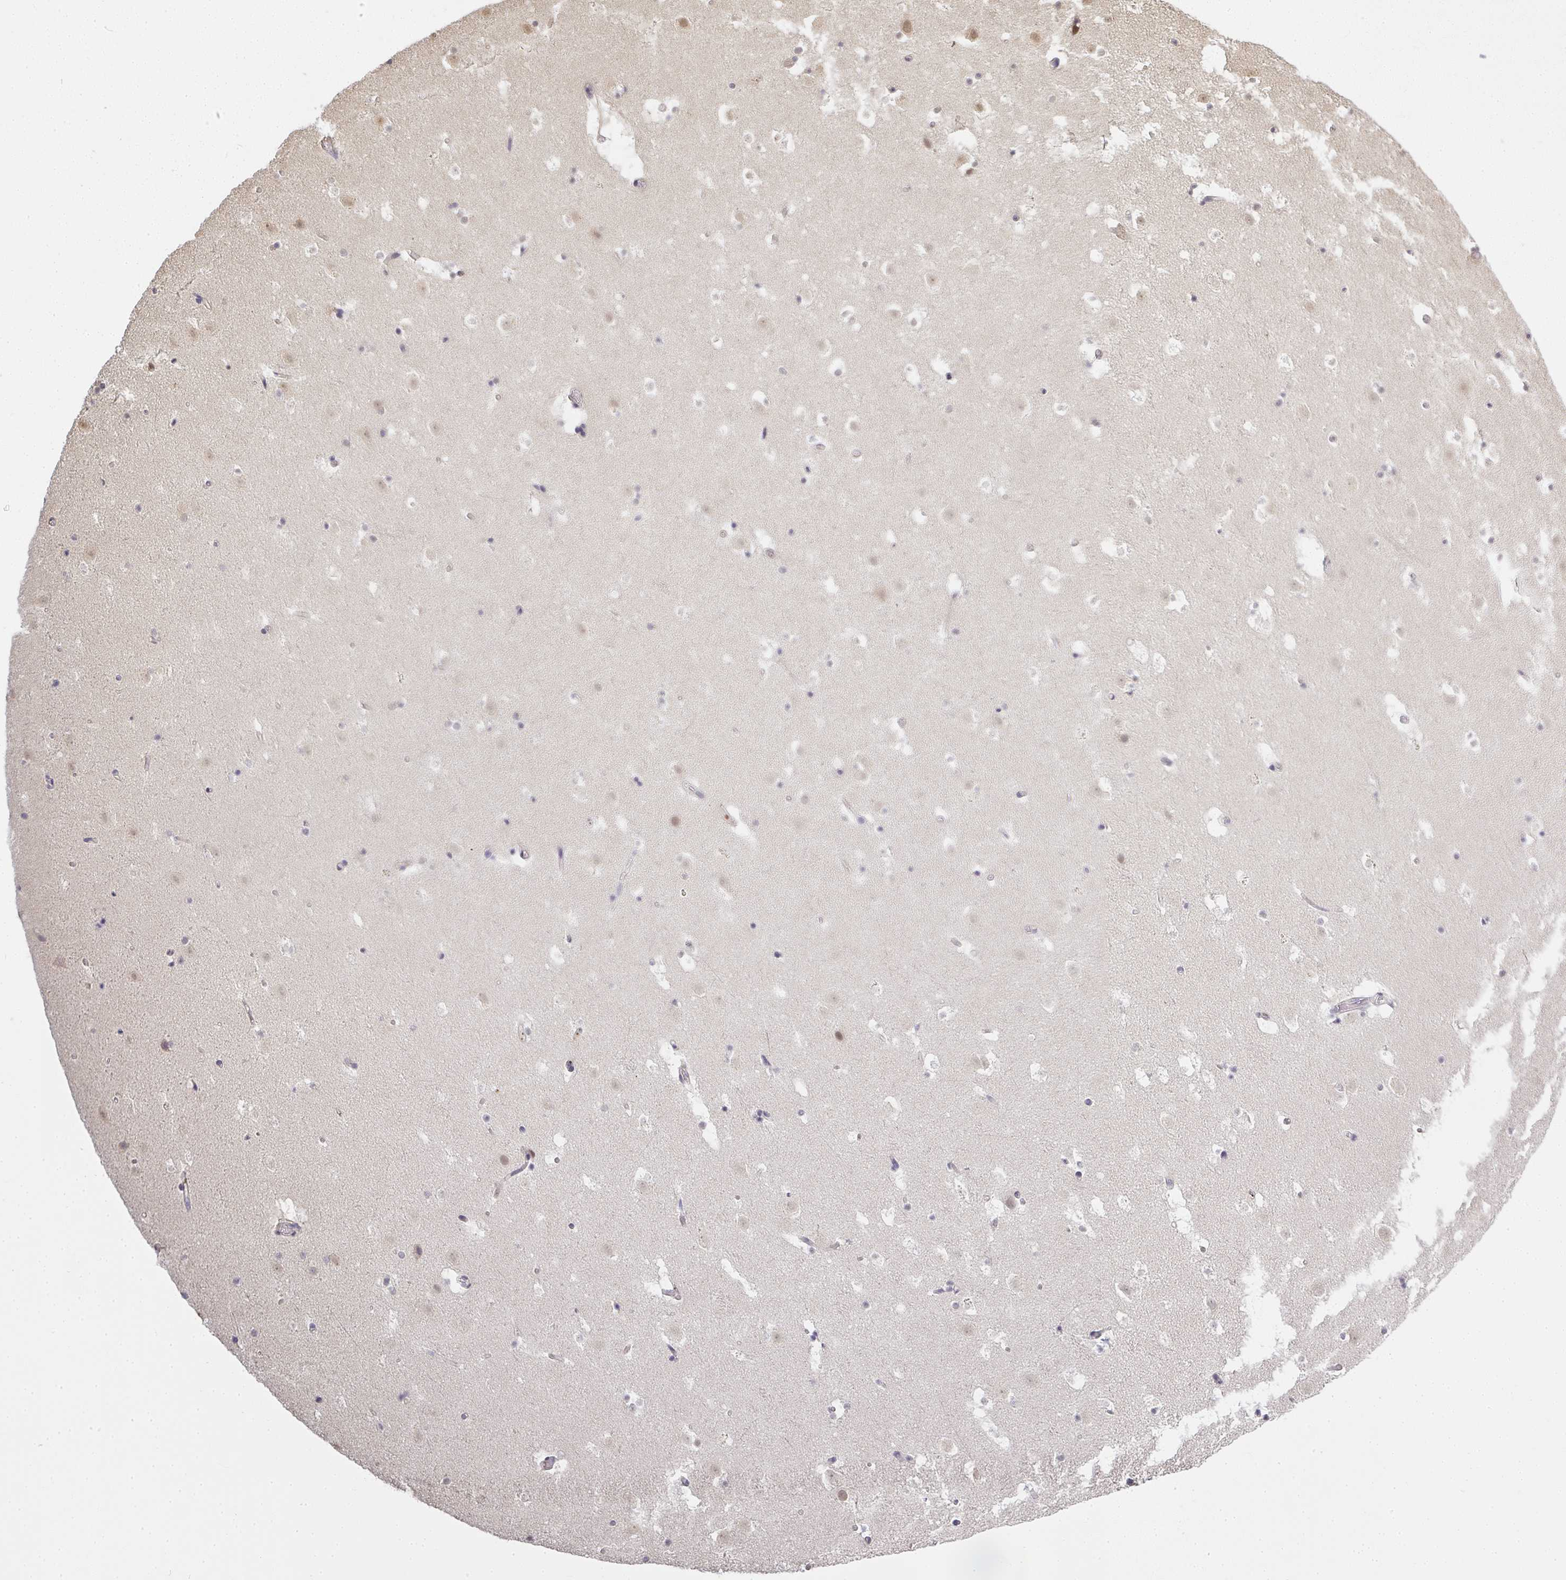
{"staining": {"intensity": "negative", "quantity": "none", "location": "none"}, "tissue": "caudate", "cell_type": "Glial cells", "image_type": "normal", "snomed": [{"axis": "morphology", "description": "Normal tissue, NOS"}, {"axis": "topography", "description": "Lateral ventricle wall"}], "caption": "The image reveals no staining of glial cells in normal caudate.", "gene": "GSDMB", "patient": {"sex": "male", "age": 37}}